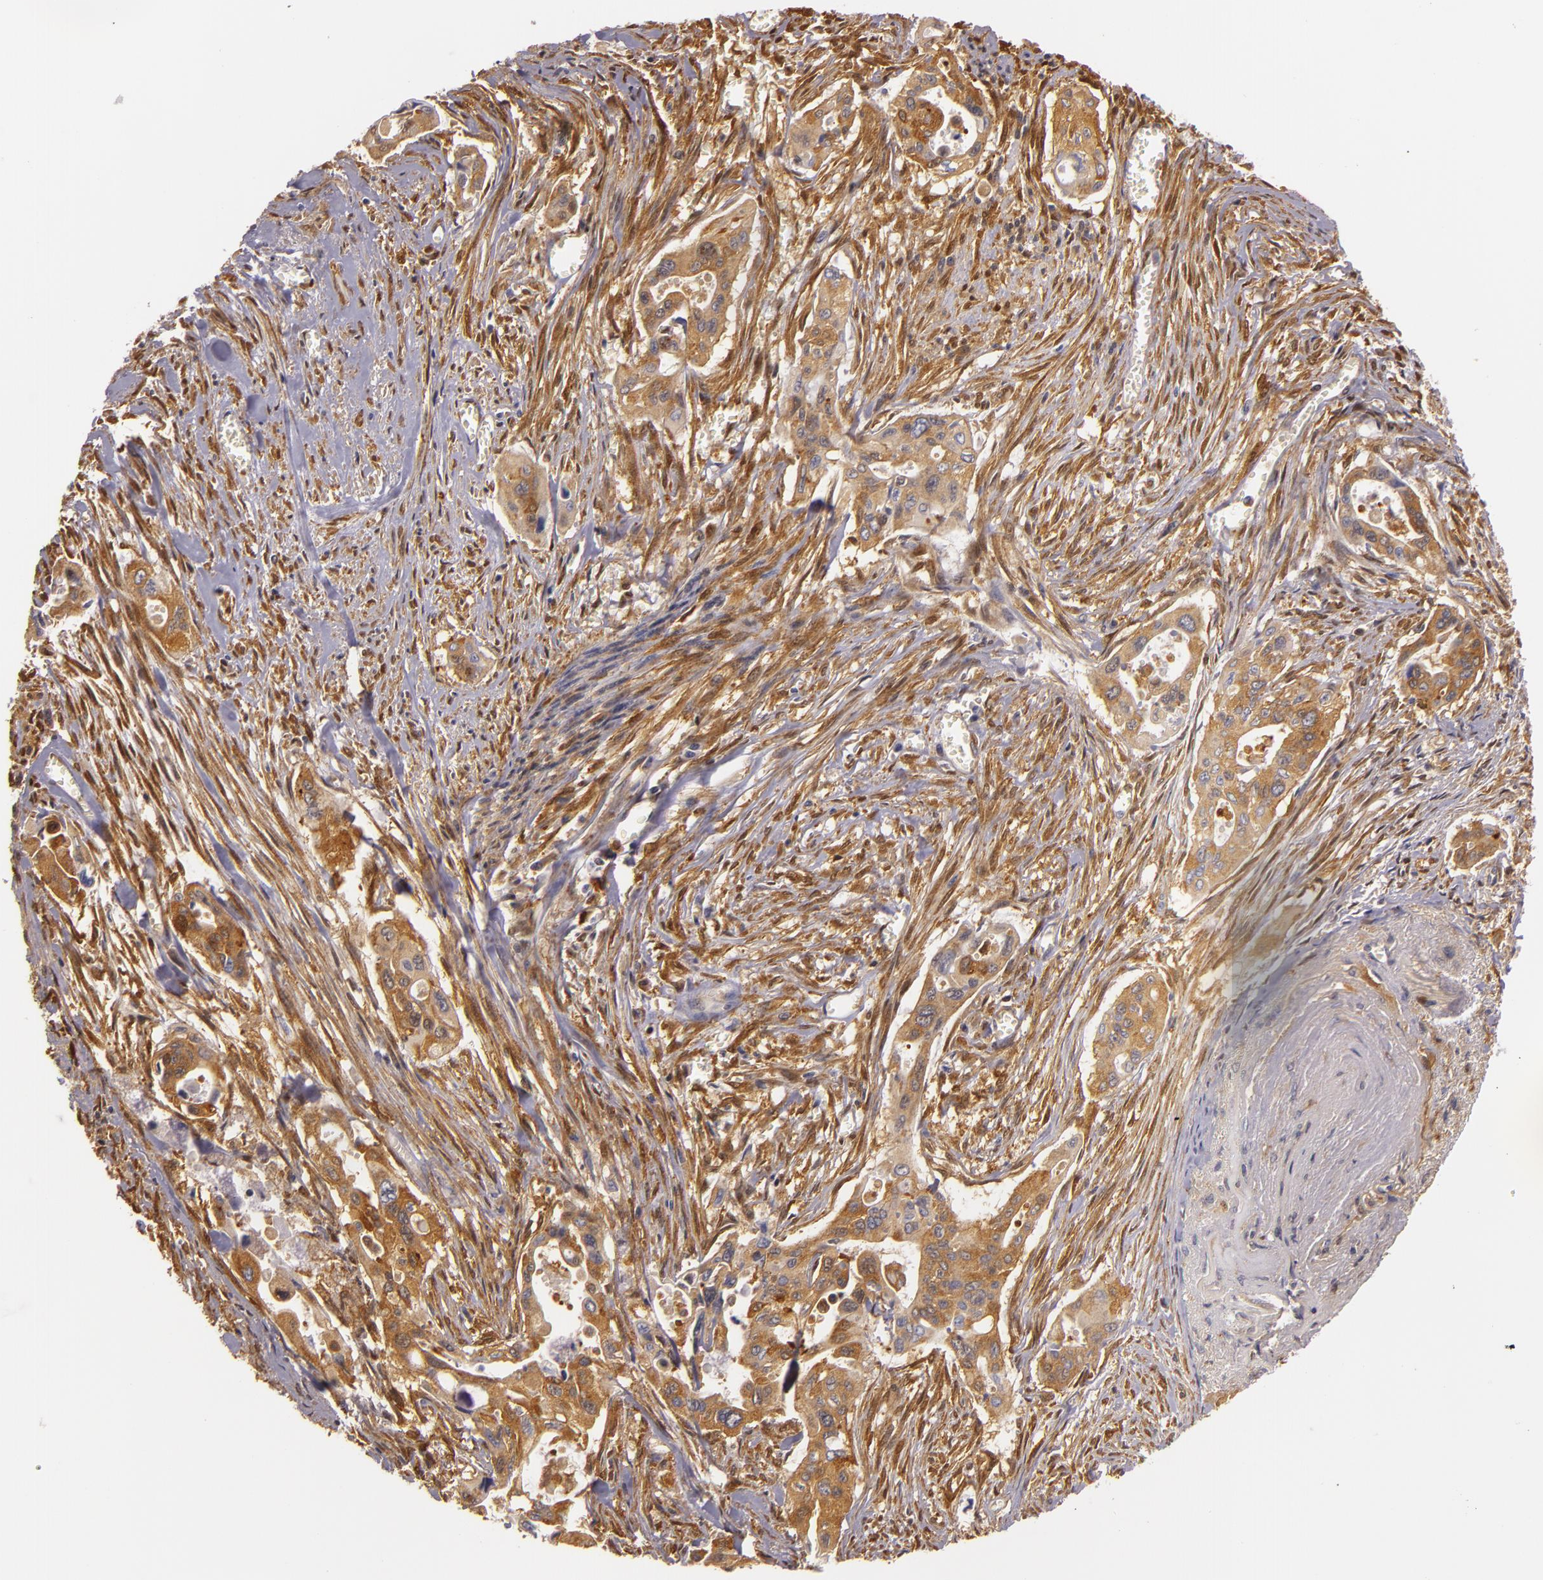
{"staining": {"intensity": "strong", "quantity": ">75%", "location": "cytoplasmic/membranous"}, "tissue": "pancreatic cancer", "cell_type": "Tumor cells", "image_type": "cancer", "snomed": [{"axis": "morphology", "description": "Adenocarcinoma, NOS"}, {"axis": "topography", "description": "Pancreas"}], "caption": "A micrograph showing strong cytoplasmic/membranous staining in about >75% of tumor cells in pancreatic cancer (adenocarcinoma), as visualized by brown immunohistochemical staining.", "gene": "TOM1", "patient": {"sex": "male", "age": 77}}